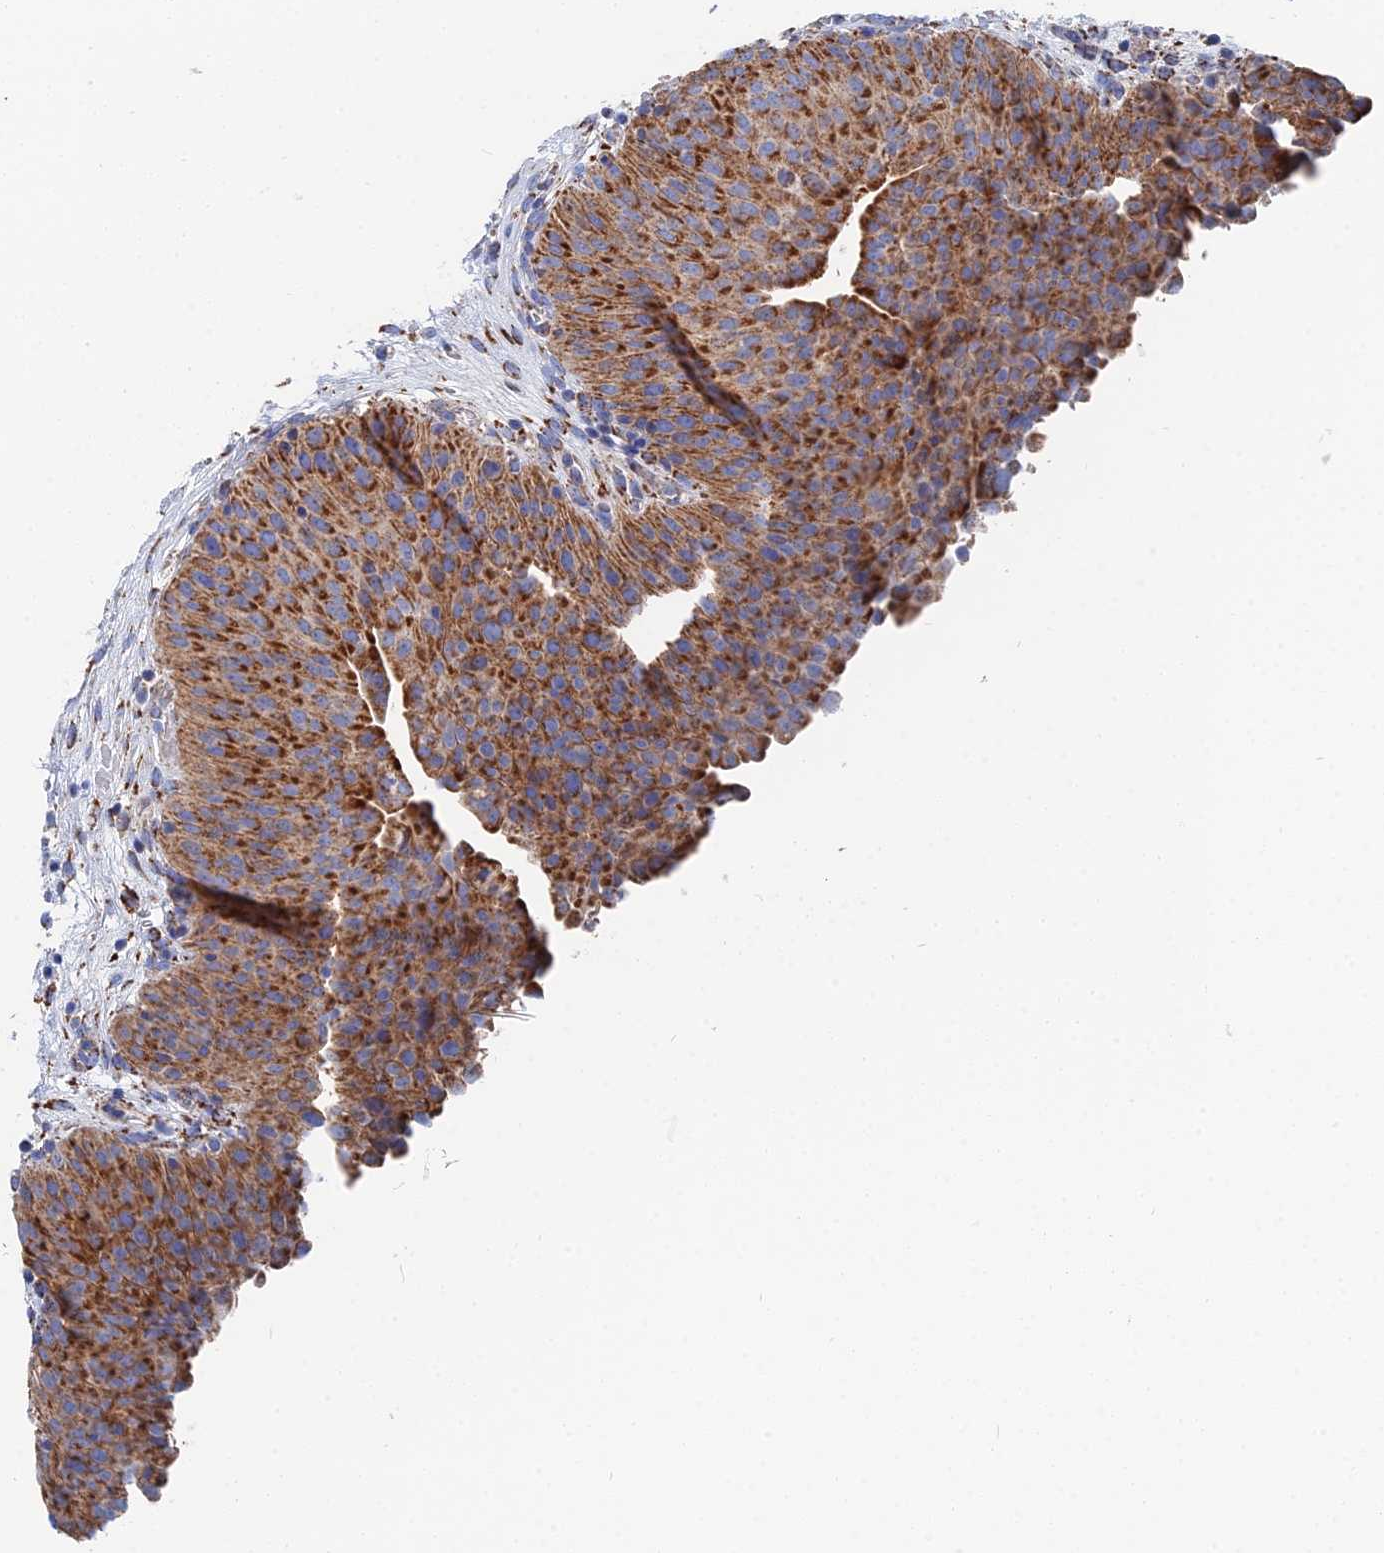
{"staining": {"intensity": "strong", "quantity": ">75%", "location": "cytoplasmic/membranous"}, "tissue": "urinary bladder", "cell_type": "Urothelial cells", "image_type": "normal", "snomed": [{"axis": "morphology", "description": "Normal tissue, NOS"}, {"axis": "morphology", "description": "Dysplasia, NOS"}, {"axis": "topography", "description": "Urinary bladder"}], "caption": "A histopathology image of urinary bladder stained for a protein exhibits strong cytoplasmic/membranous brown staining in urothelial cells. The protein of interest is stained brown, and the nuclei are stained in blue (DAB IHC with brightfield microscopy, high magnification).", "gene": "IFT80", "patient": {"sex": "male", "age": 35}}